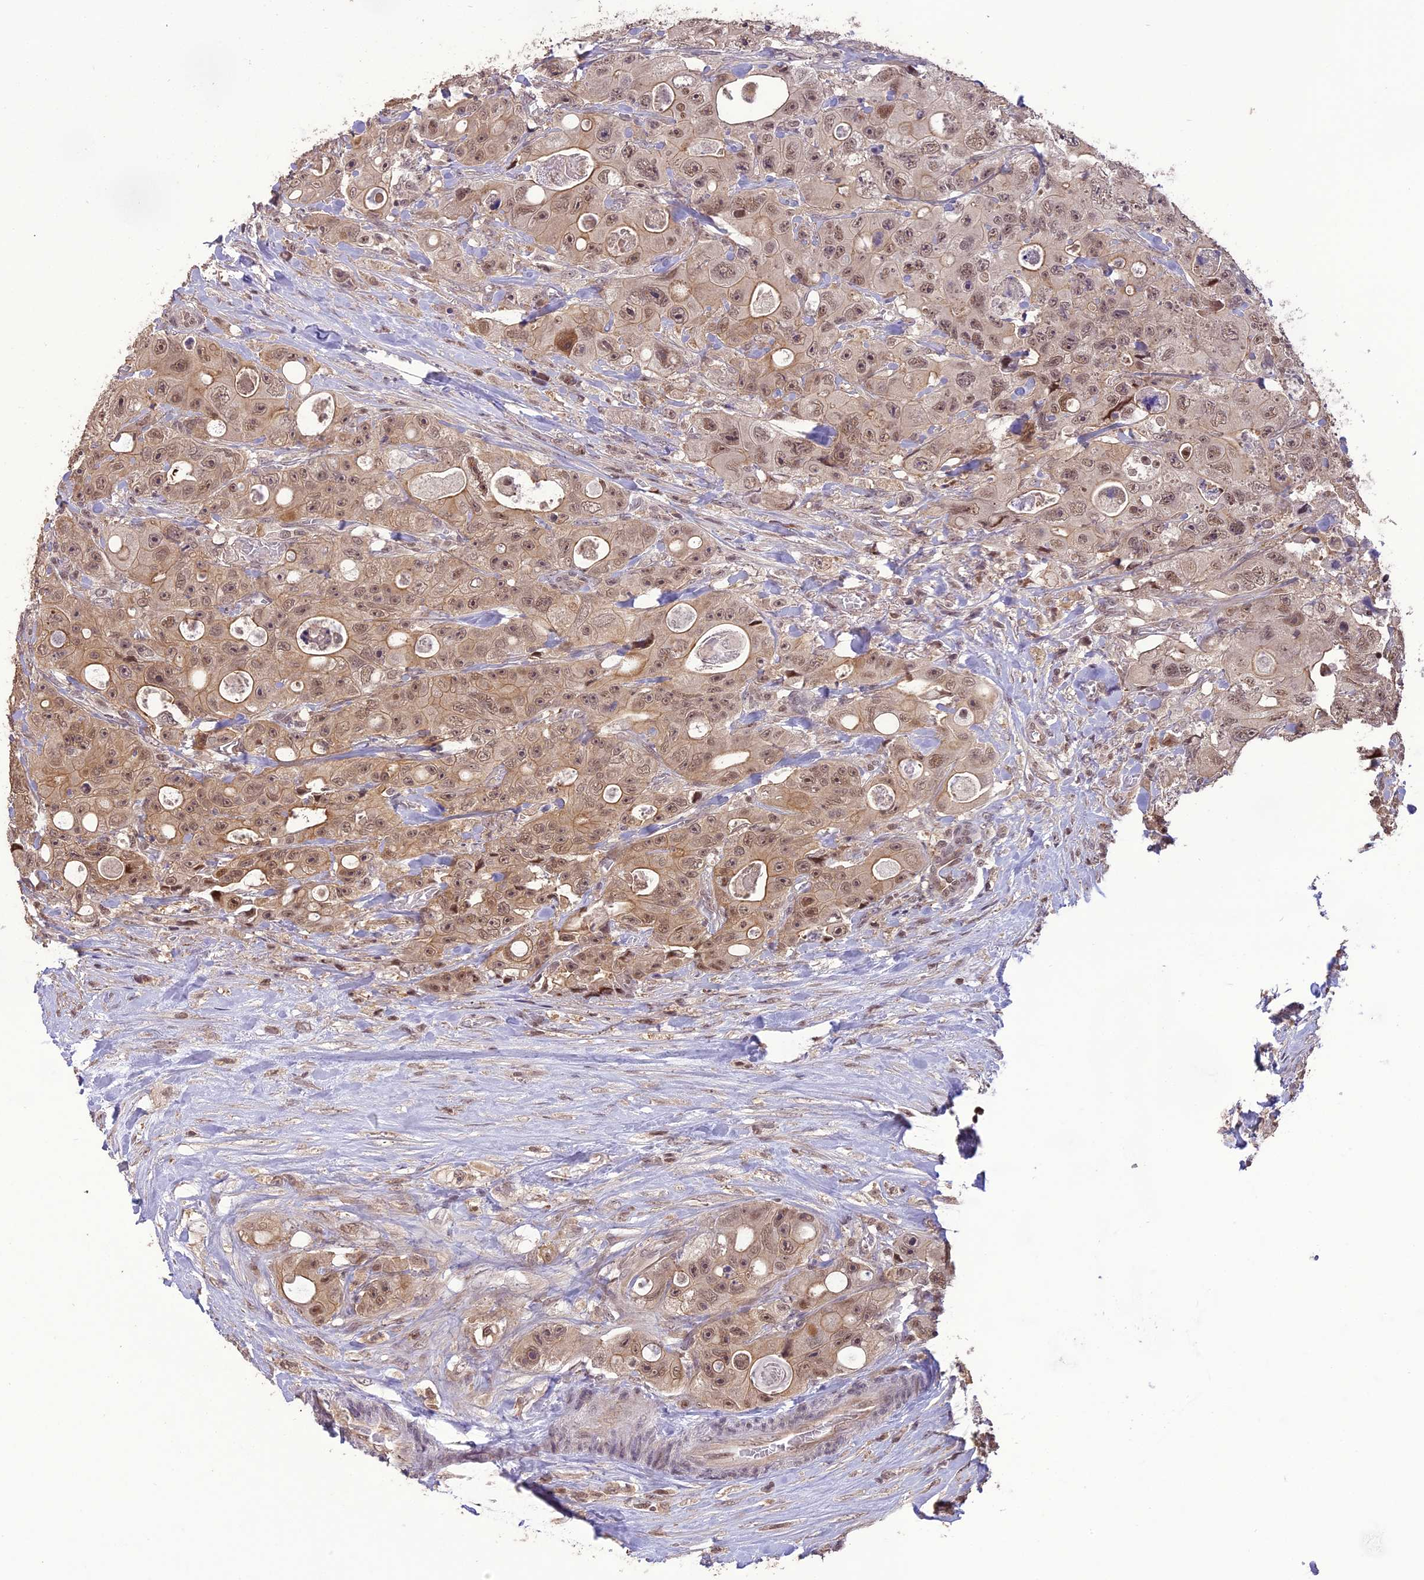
{"staining": {"intensity": "moderate", "quantity": ">75%", "location": "cytoplasmic/membranous,nuclear"}, "tissue": "colorectal cancer", "cell_type": "Tumor cells", "image_type": "cancer", "snomed": [{"axis": "morphology", "description": "Adenocarcinoma, NOS"}, {"axis": "topography", "description": "Colon"}], "caption": "Immunohistochemistry (IHC) of human colorectal cancer (adenocarcinoma) reveals medium levels of moderate cytoplasmic/membranous and nuclear expression in approximately >75% of tumor cells.", "gene": "TIGD7", "patient": {"sex": "female", "age": 46}}